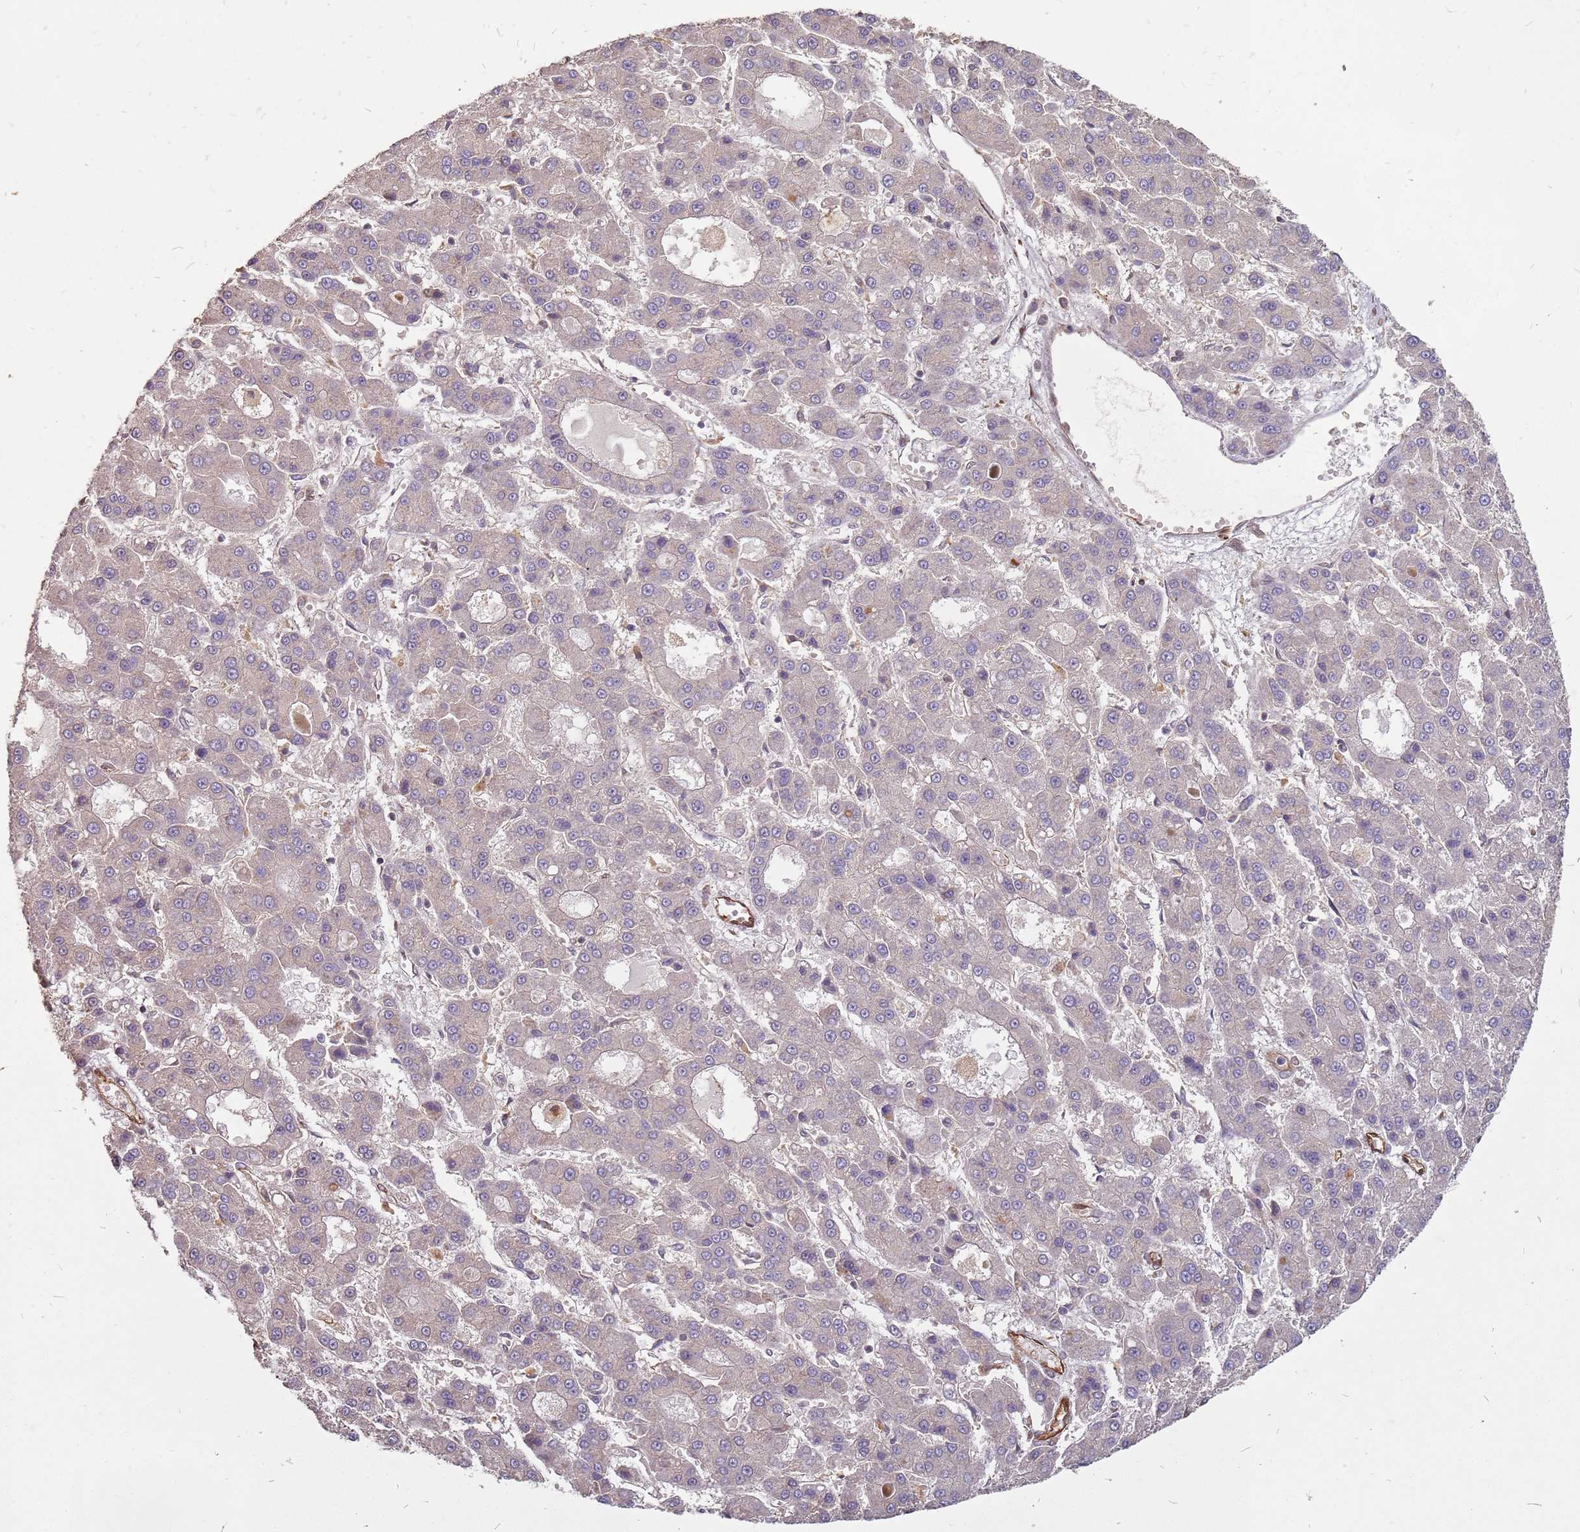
{"staining": {"intensity": "negative", "quantity": "none", "location": "none"}, "tissue": "liver cancer", "cell_type": "Tumor cells", "image_type": "cancer", "snomed": [{"axis": "morphology", "description": "Carcinoma, Hepatocellular, NOS"}, {"axis": "topography", "description": "Liver"}], "caption": "High power microscopy photomicrograph of an immunohistochemistry (IHC) image of liver cancer, revealing no significant staining in tumor cells.", "gene": "NUDT14", "patient": {"sex": "male", "age": 70}}